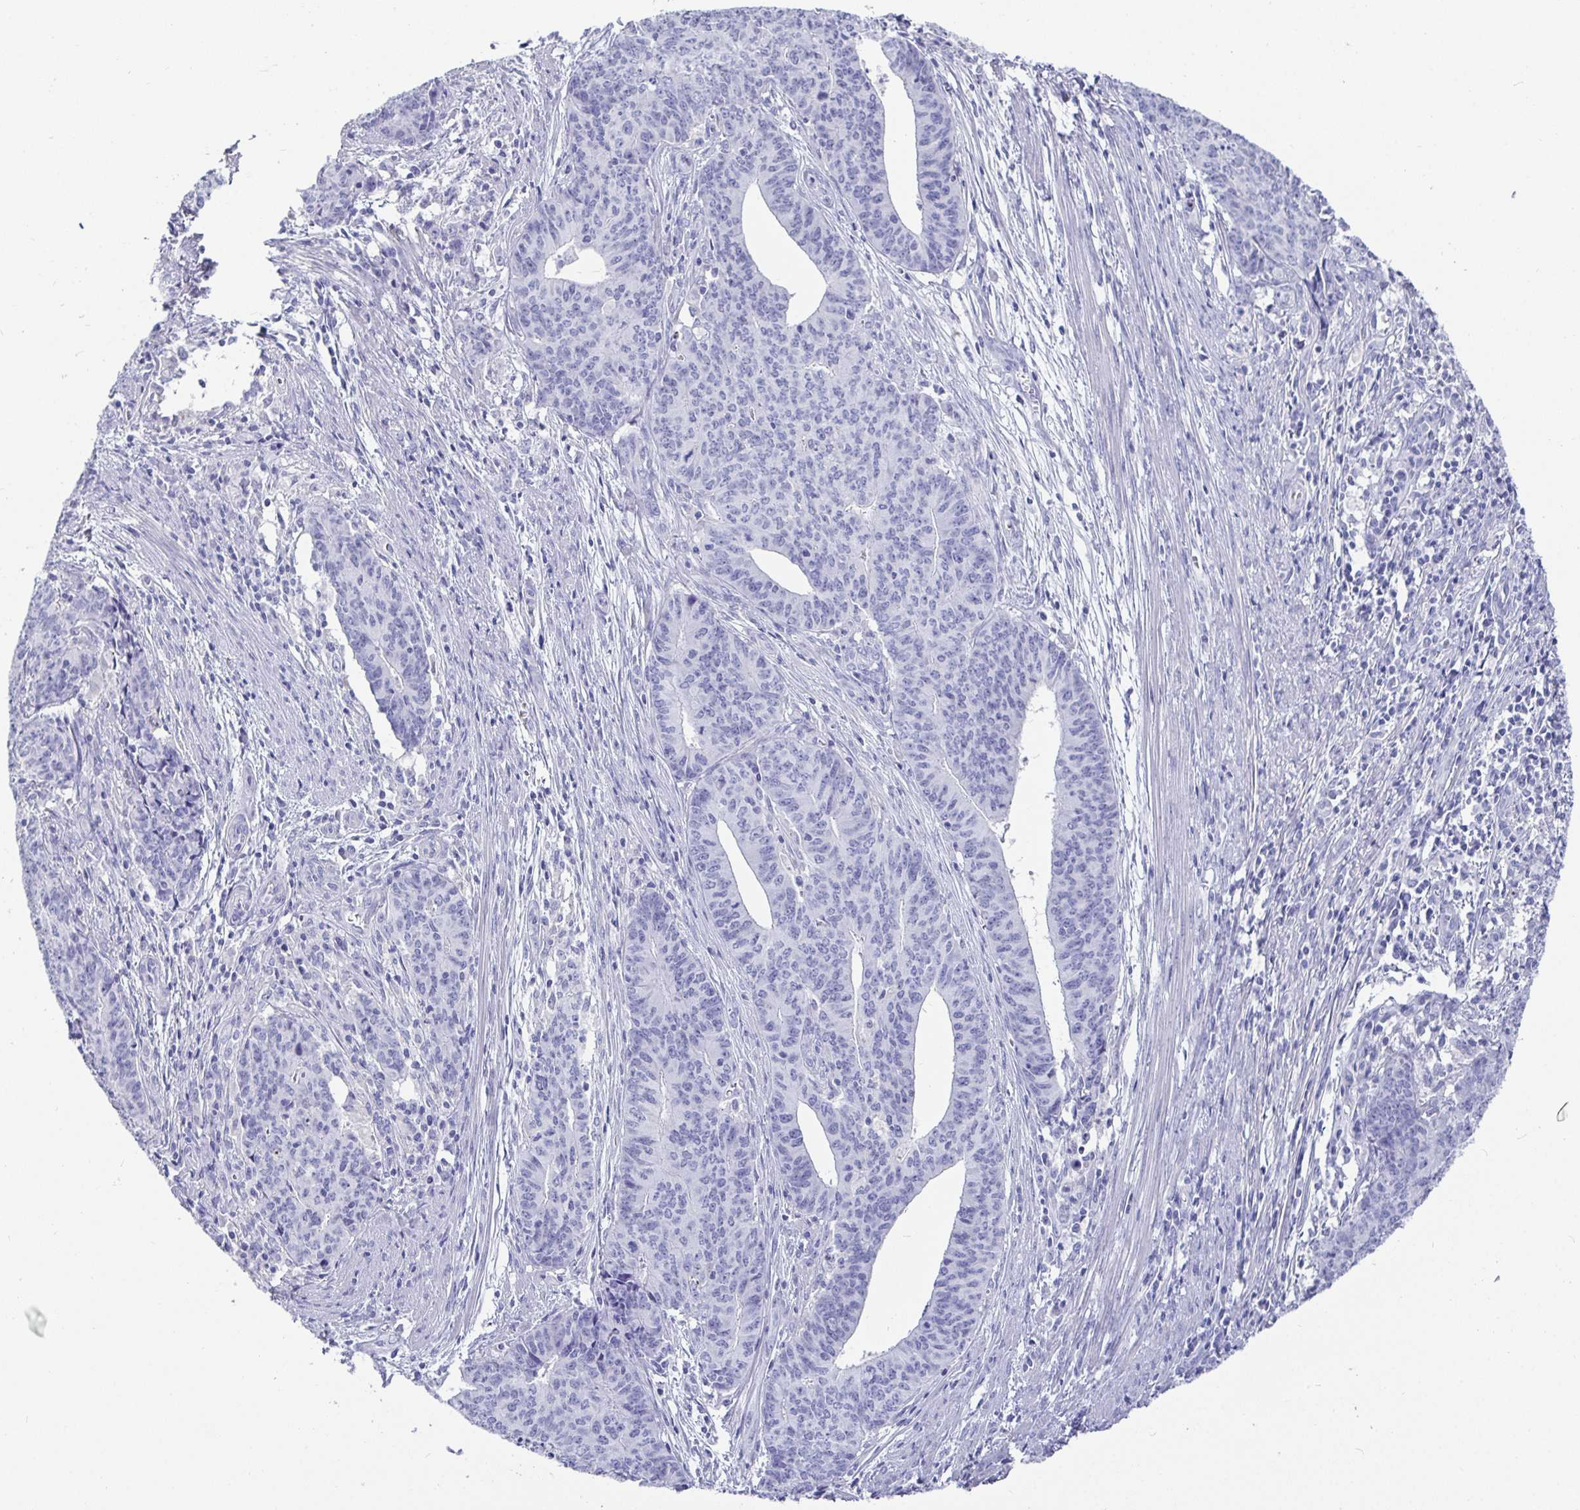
{"staining": {"intensity": "negative", "quantity": "none", "location": "none"}, "tissue": "endometrial cancer", "cell_type": "Tumor cells", "image_type": "cancer", "snomed": [{"axis": "morphology", "description": "Adenocarcinoma, NOS"}, {"axis": "topography", "description": "Endometrium"}], "caption": "The micrograph demonstrates no significant staining in tumor cells of adenocarcinoma (endometrial).", "gene": "TMEM241", "patient": {"sex": "female", "age": 59}}